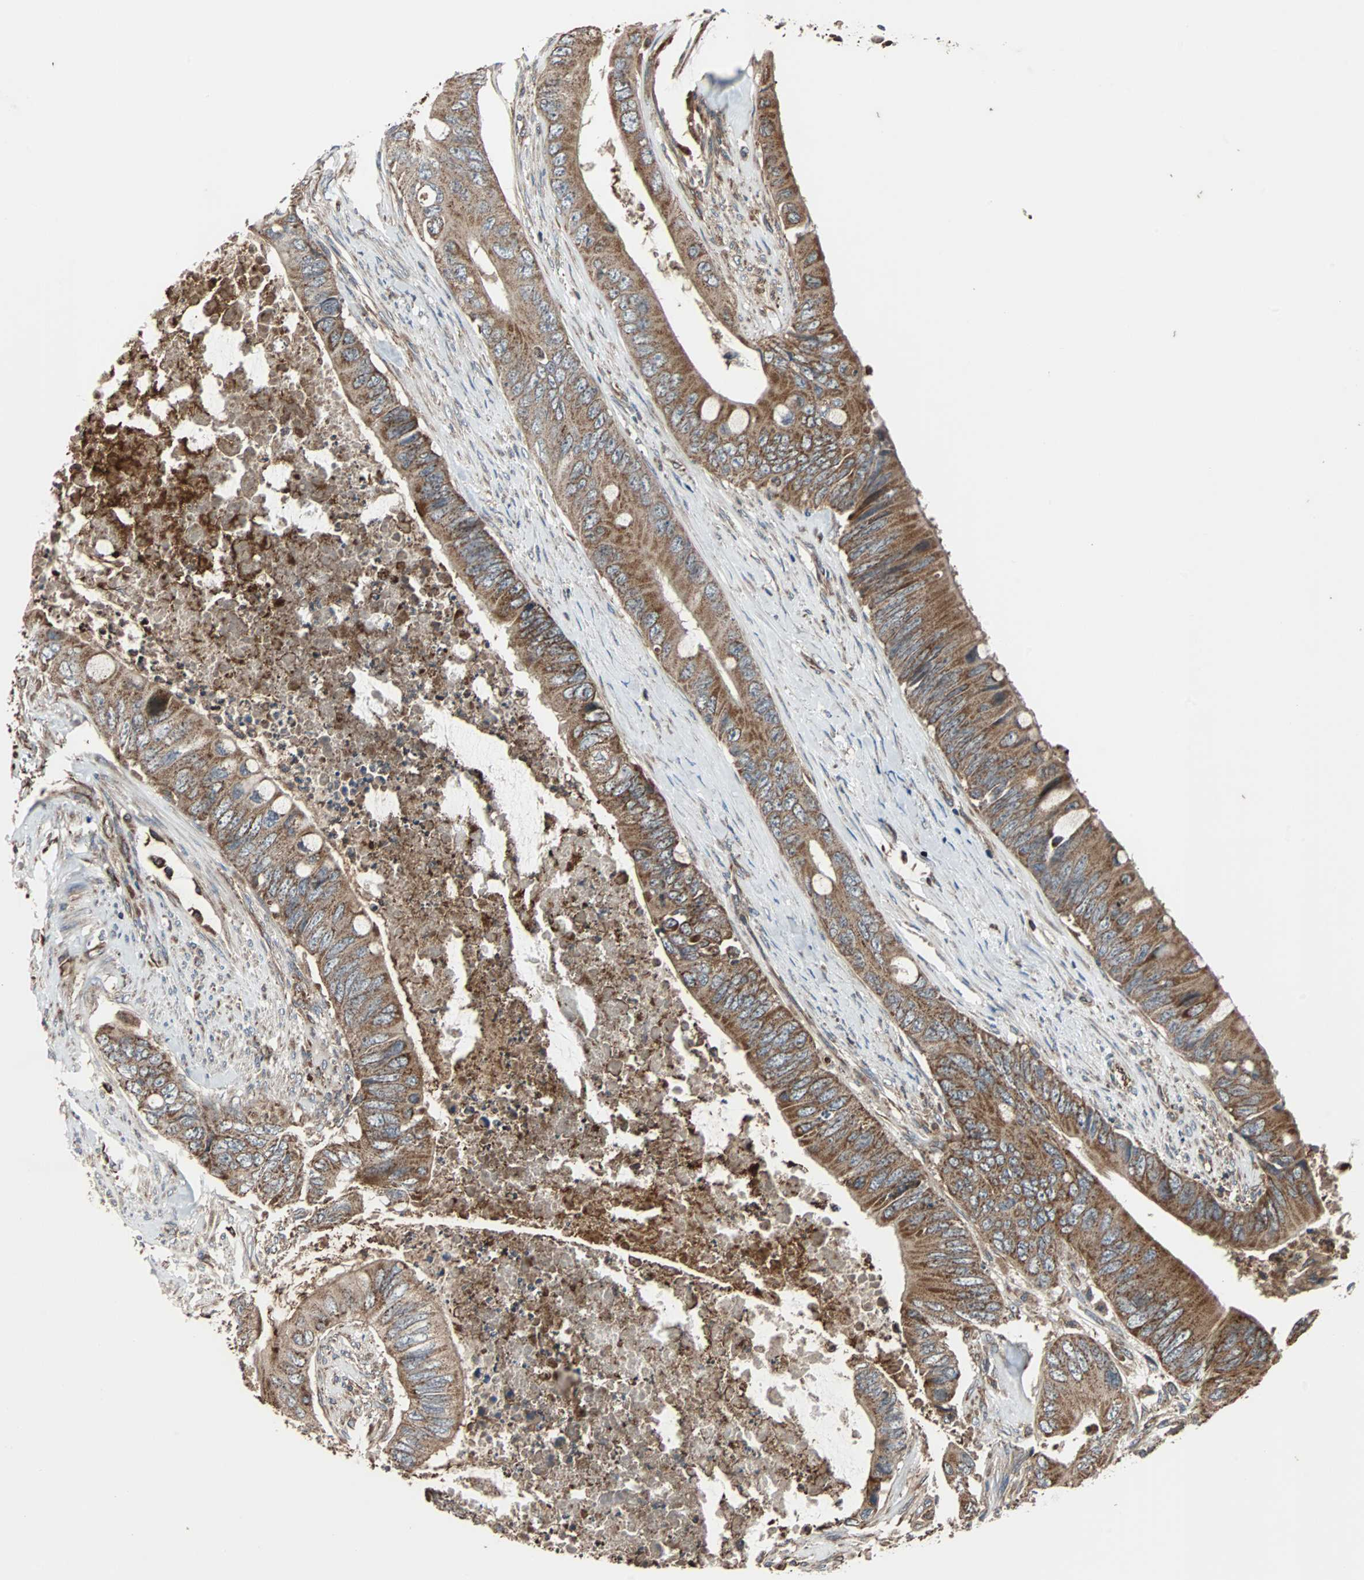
{"staining": {"intensity": "moderate", "quantity": ">75%", "location": "cytoplasmic/membranous"}, "tissue": "colorectal cancer", "cell_type": "Tumor cells", "image_type": "cancer", "snomed": [{"axis": "morphology", "description": "Adenocarcinoma, NOS"}, {"axis": "topography", "description": "Rectum"}], "caption": "The photomicrograph reveals a brown stain indicating the presence of a protein in the cytoplasmic/membranous of tumor cells in colorectal cancer (adenocarcinoma).", "gene": "ACTR3", "patient": {"sex": "female", "age": 77}}